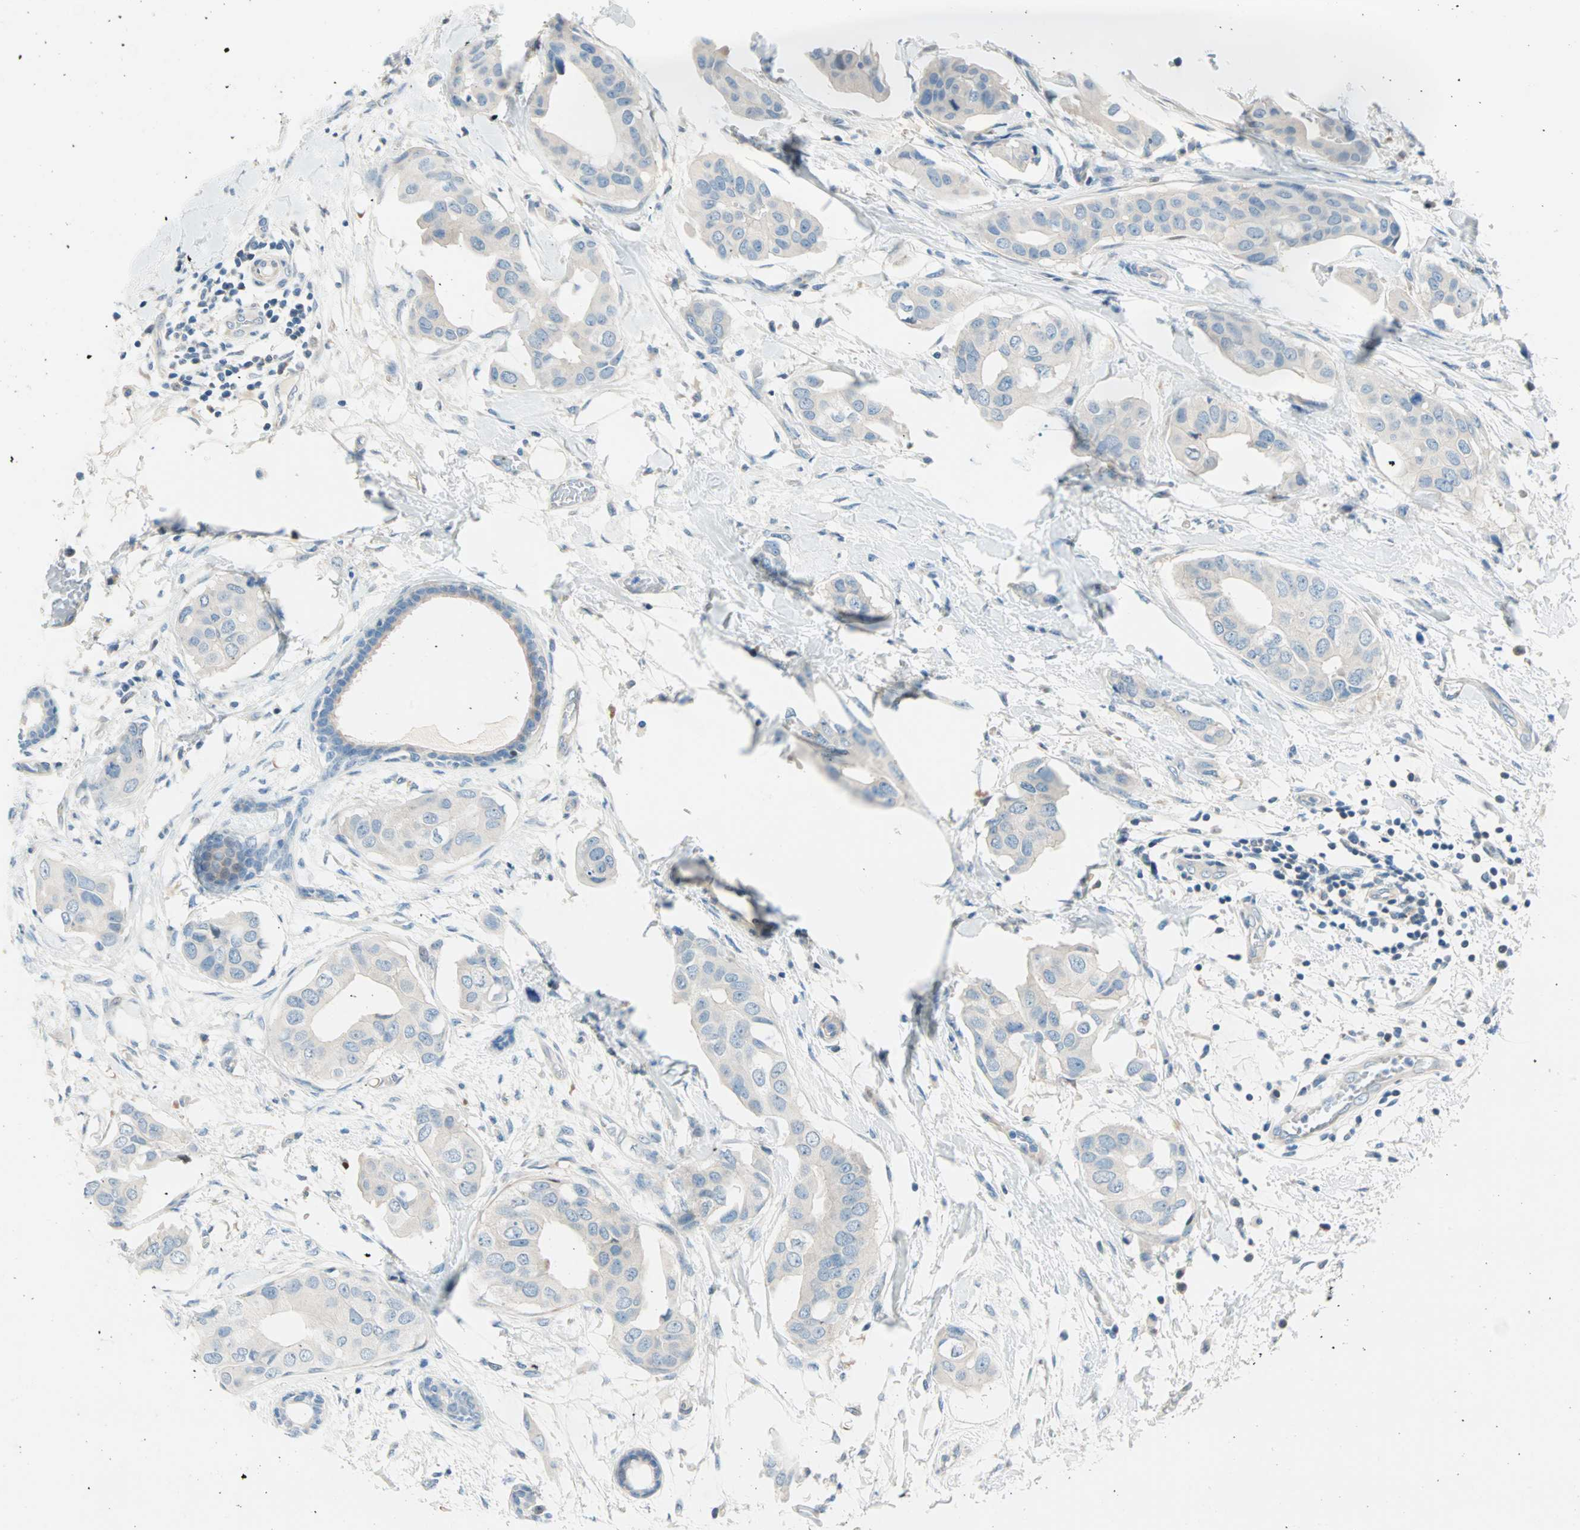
{"staining": {"intensity": "negative", "quantity": "none", "location": "none"}, "tissue": "breast cancer", "cell_type": "Tumor cells", "image_type": "cancer", "snomed": [{"axis": "morphology", "description": "Duct carcinoma"}, {"axis": "topography", "description": "Breast"}], "caption": "DAB (3,3'-diaminobenzidine) immunohistochemical staining of breast infiltrating ductal carcinoma demonstrates no significant expression in tumor cells.", "gene": "TMEM163", "patient": {"sex": "female", "age": 40}}